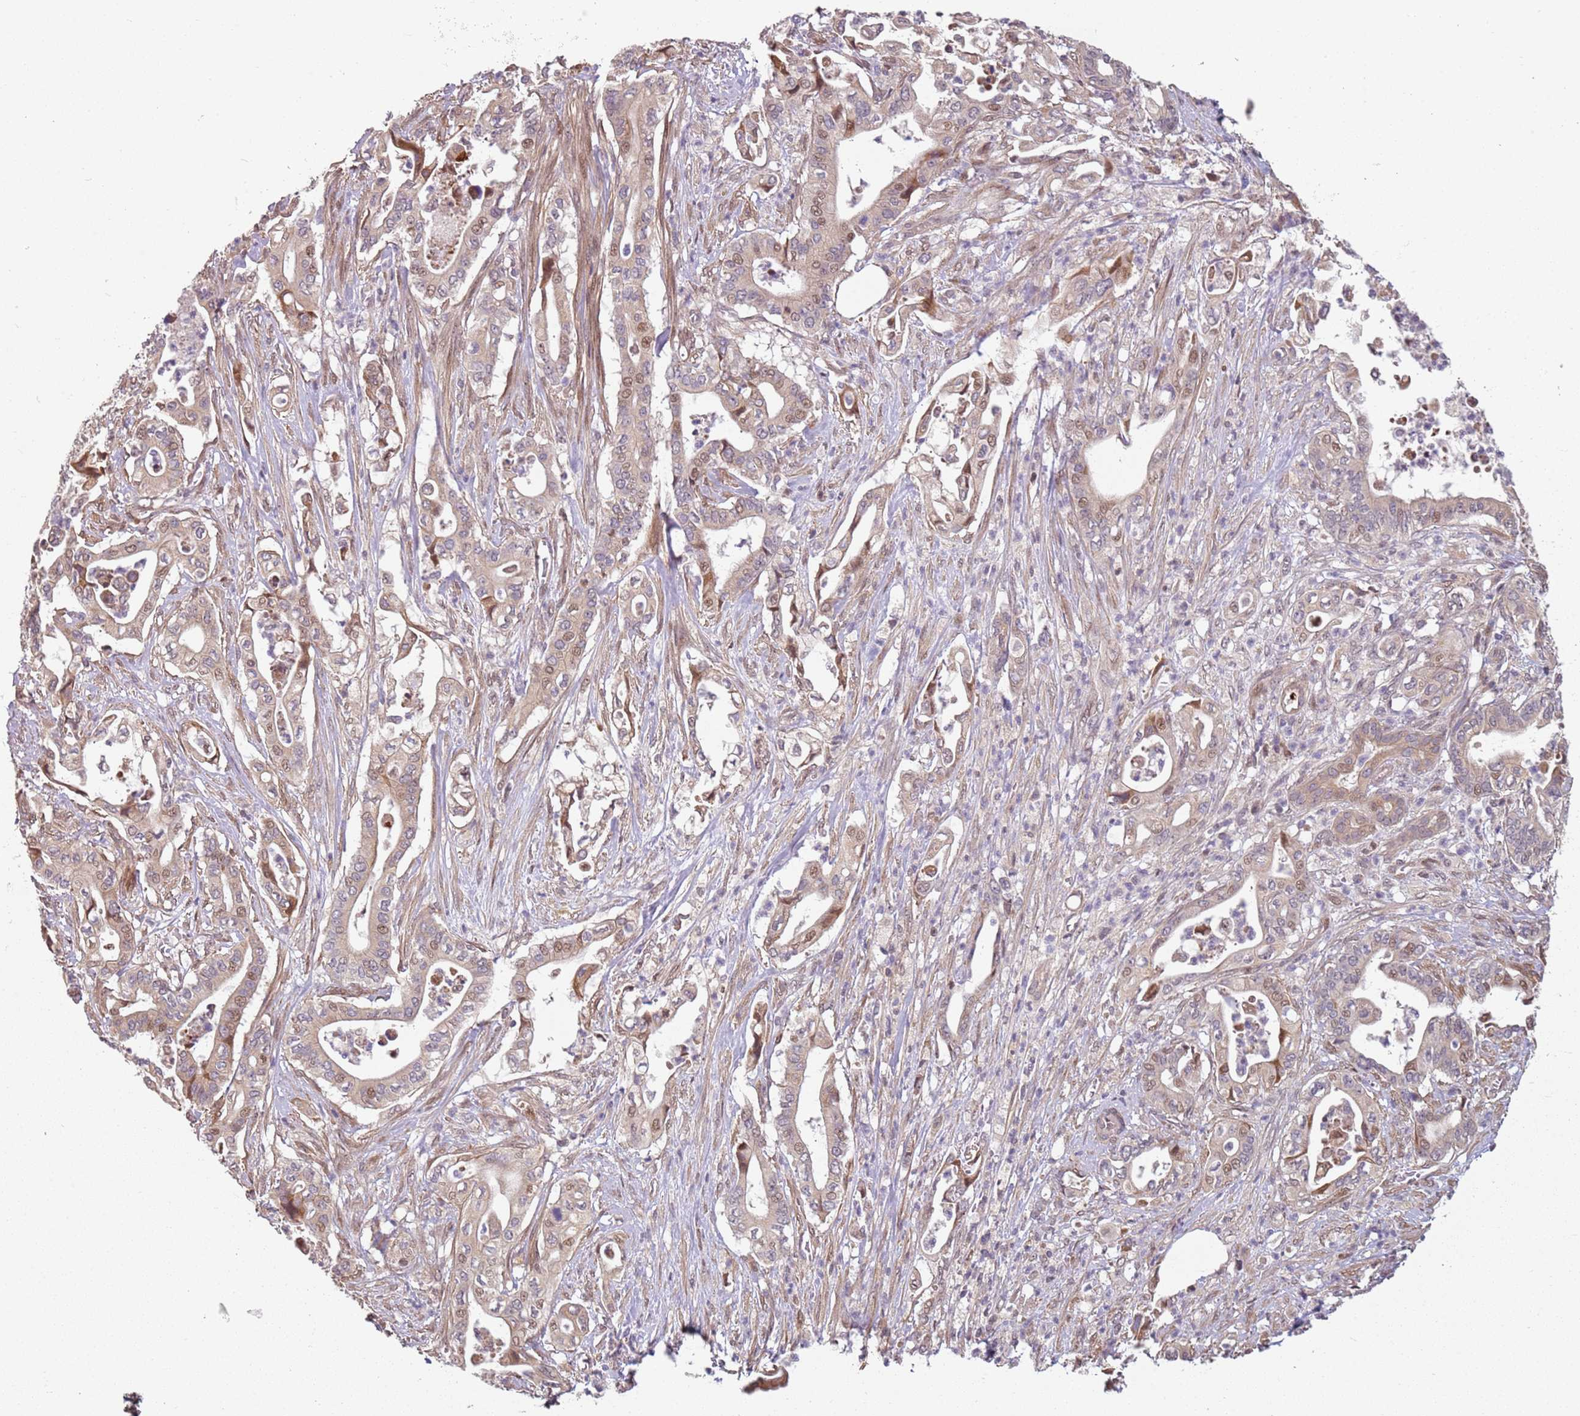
{"staining": {"intensity": "weak", "quantity": "25%-75%", "location": "cytoplasmic/membranous,nuclear"}, "tissue": "pancreatic cancer", "cell_type": "Tumor cells", "image_type": "cancer", "snomed": [{"axis": "morphology", "description": "Adenocarcinoma, NOS"}, {"axis": "topography", "description": "Pancreas"}], "caption": "A high-resolution image shows immunohistochemistry (IHC) staining of pancreatic adenocarcinoma, which reveals weak cytoplasmic/membranous and nuclear expression in about 25%-75% of tumor cells. (DAB (3,3'-diaminobenzidine) = brown stain, brightfield microscopy at high magnification).", "gene": "CHURC1", "patient": {"sex": "female", "age": 77}}